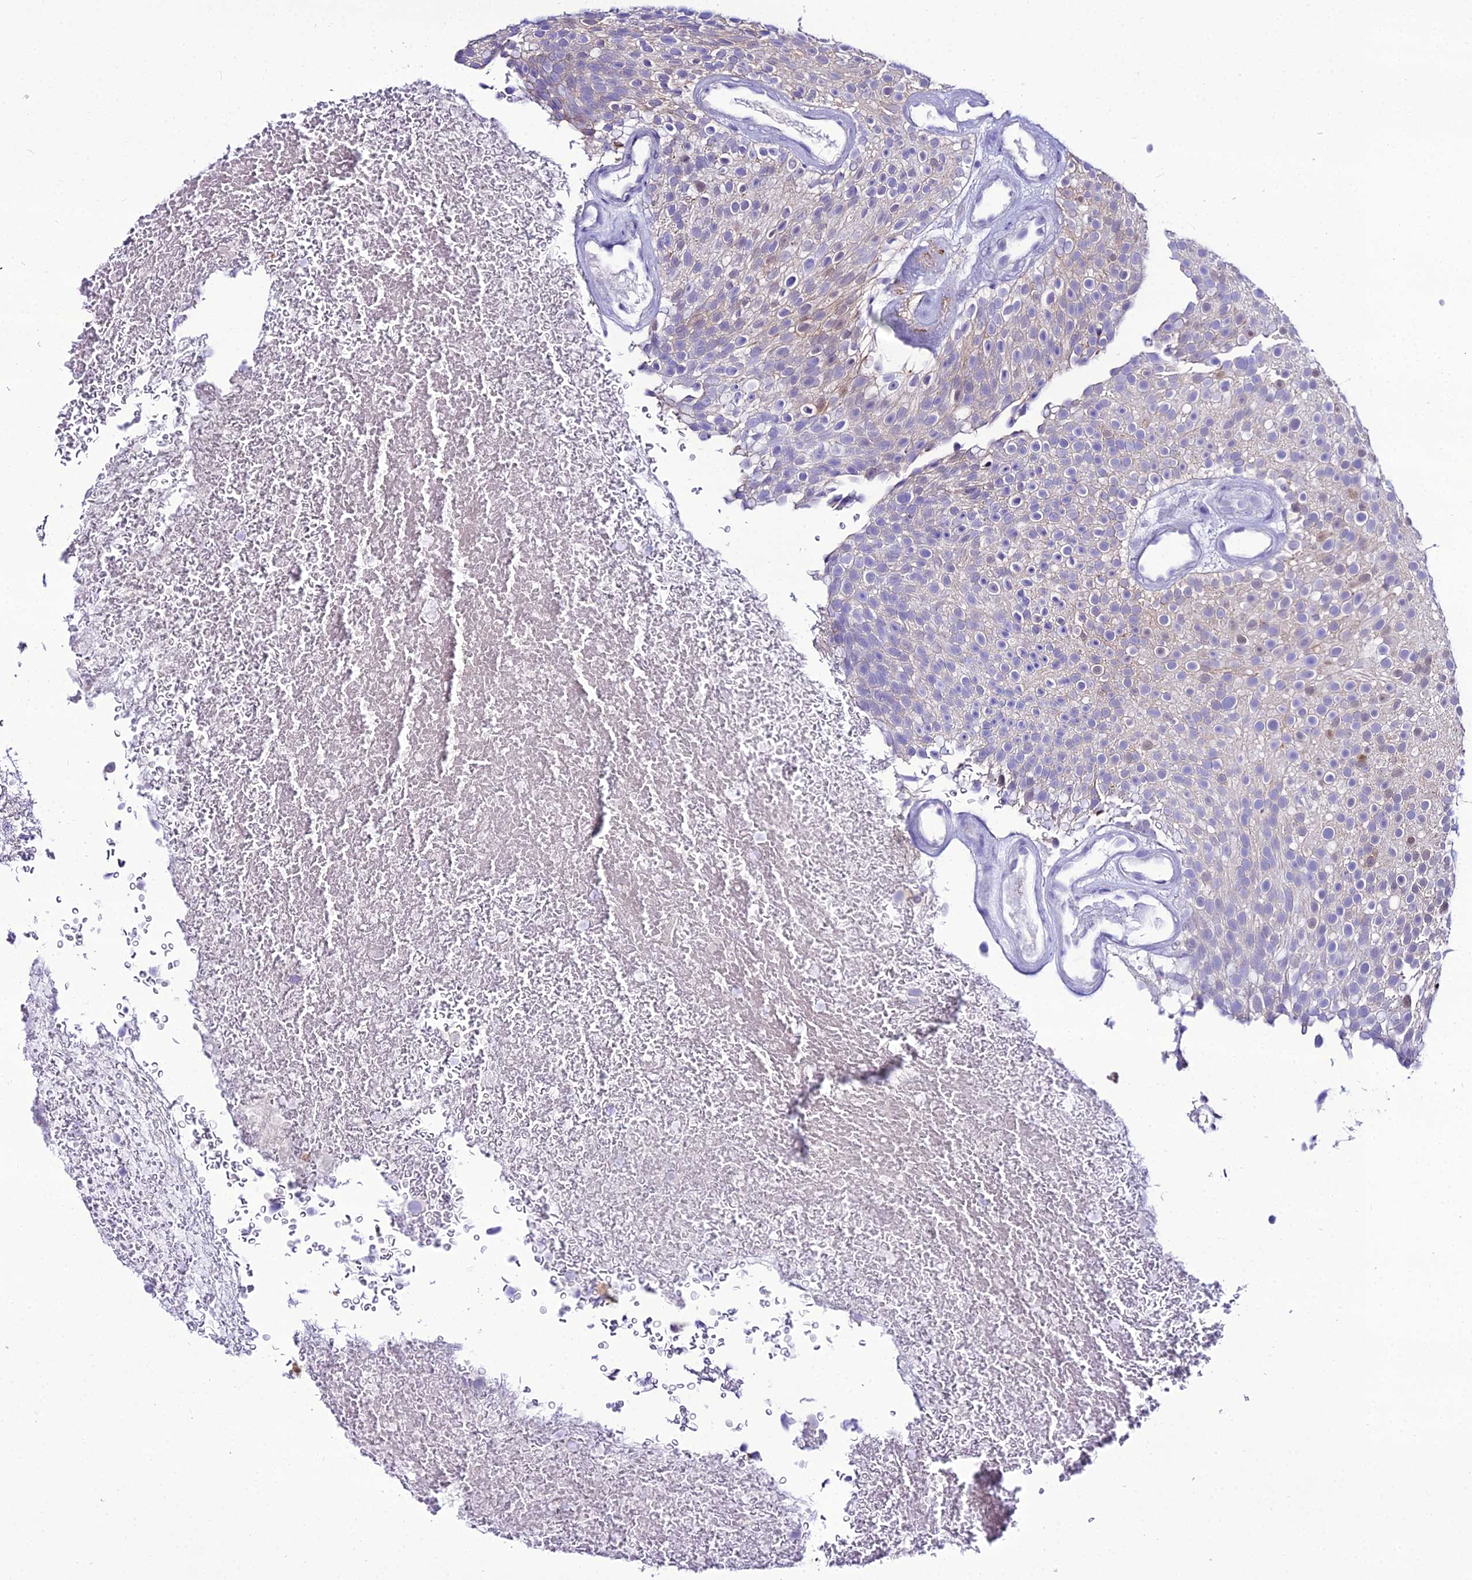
{"staining": {"intensity": "weak", "quantity": "<25%", "location": "cytoplasmic/membranous"}, "tissue": "urothelial cancer", "cell_type": "Tumor cells", "image_type": "cancer", "snomed": [{"axis": "morphology", "description": "Urothelial carcinoma, Low grade"}, {"axis": "topography", "description": "Urinary bladder"}], "caption": "Low-grade urothelial carcinoma was stained to show a protein in brown. There is no significant expression in tumor cells.", "gene": "MB21D2", "patient": {"sex": "male", "age": 78}}